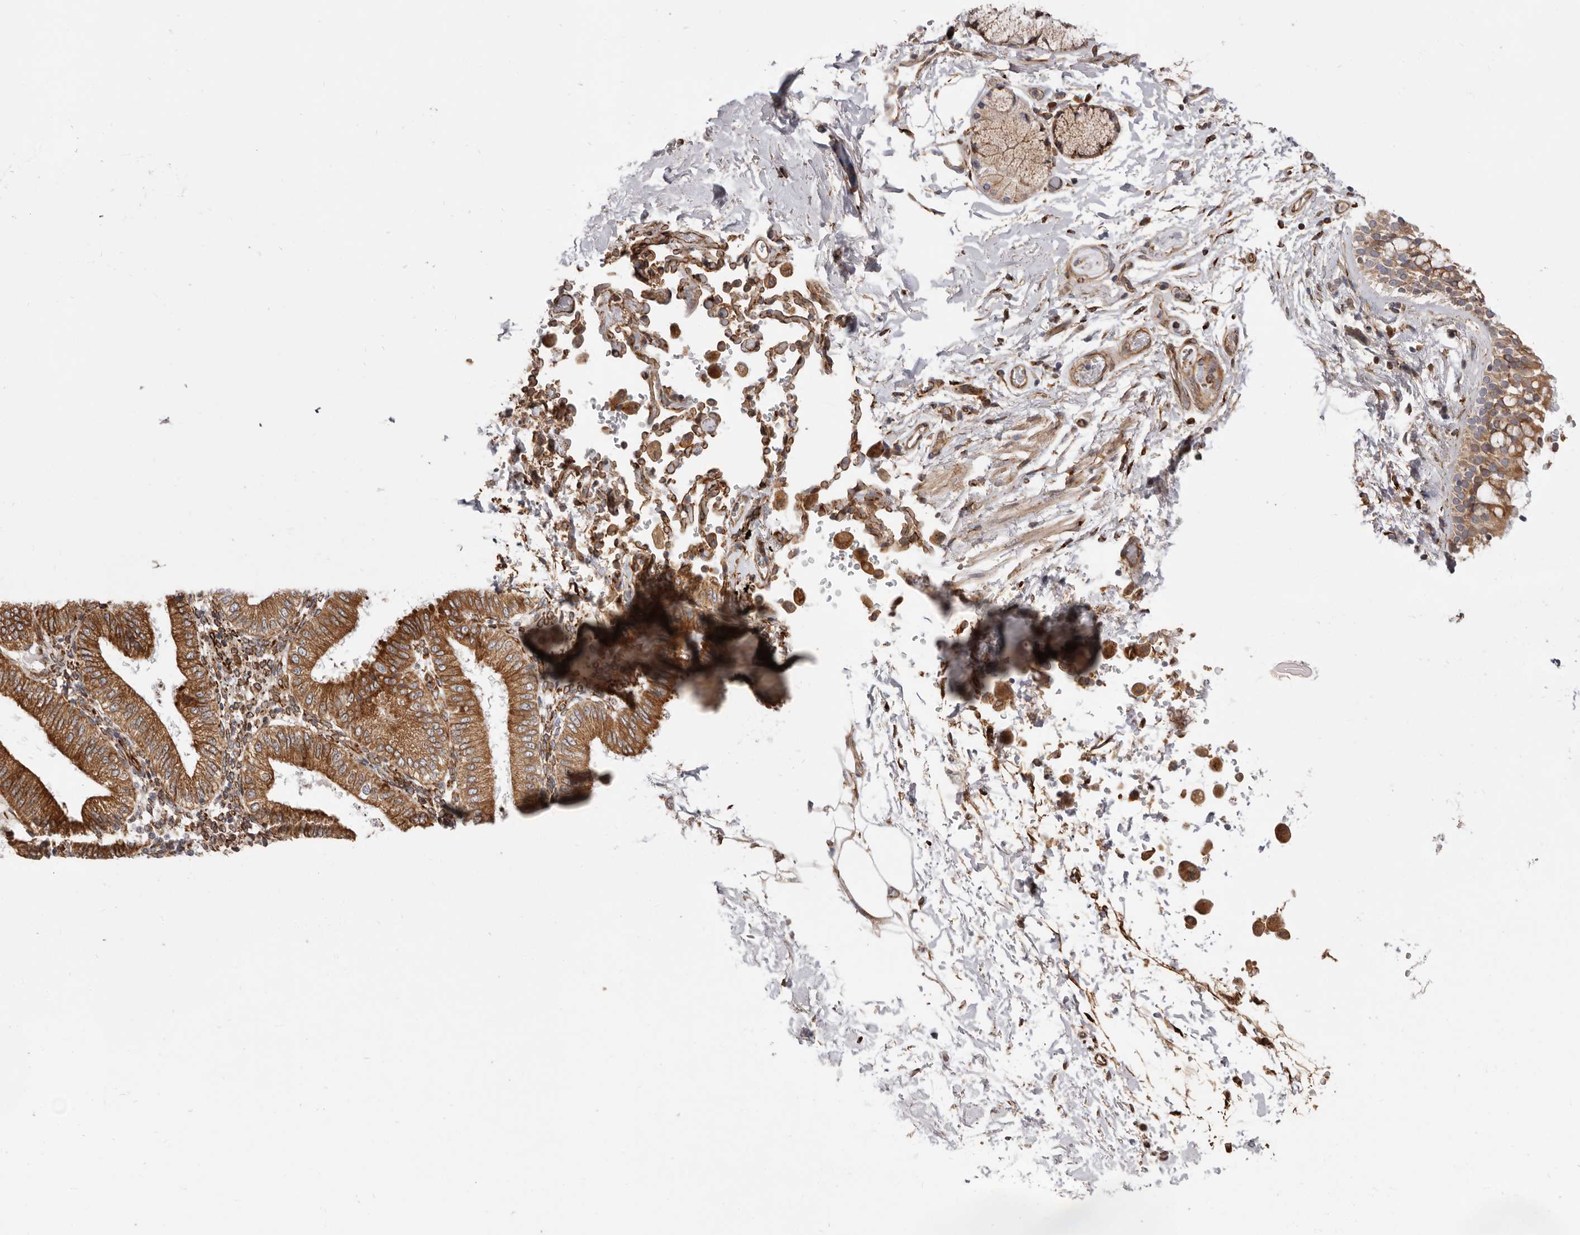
{"staining": {"intensity": "moderate", "quantity": ">75%", "location": "cytoplasmic/membranous"}, "tissue": "bronchus", "cell_type": "Respiratory epithelial cells", "image_type": "normal", "snomed": [{"axis": "morphology", "description": "Normal tissue, NOS"}, {"axis": "morphology", "description": "Inflammation, NOS"}, {"axis": "topography", "description": "Cartilage tissue"}, {"axis": "topography", "description": "Bronchus"}, {"axis": "topography", "description": "Lung"}], "caption": "Approximately >75% of respiratory epithelial cells in benign bronchus demonstrate moderate cytoplasmic/membranous protein positivity as visualized by brown immunohistochemical staining.", "gene": "WDTC1", "patient": {"sex": "female", "age": 64}}